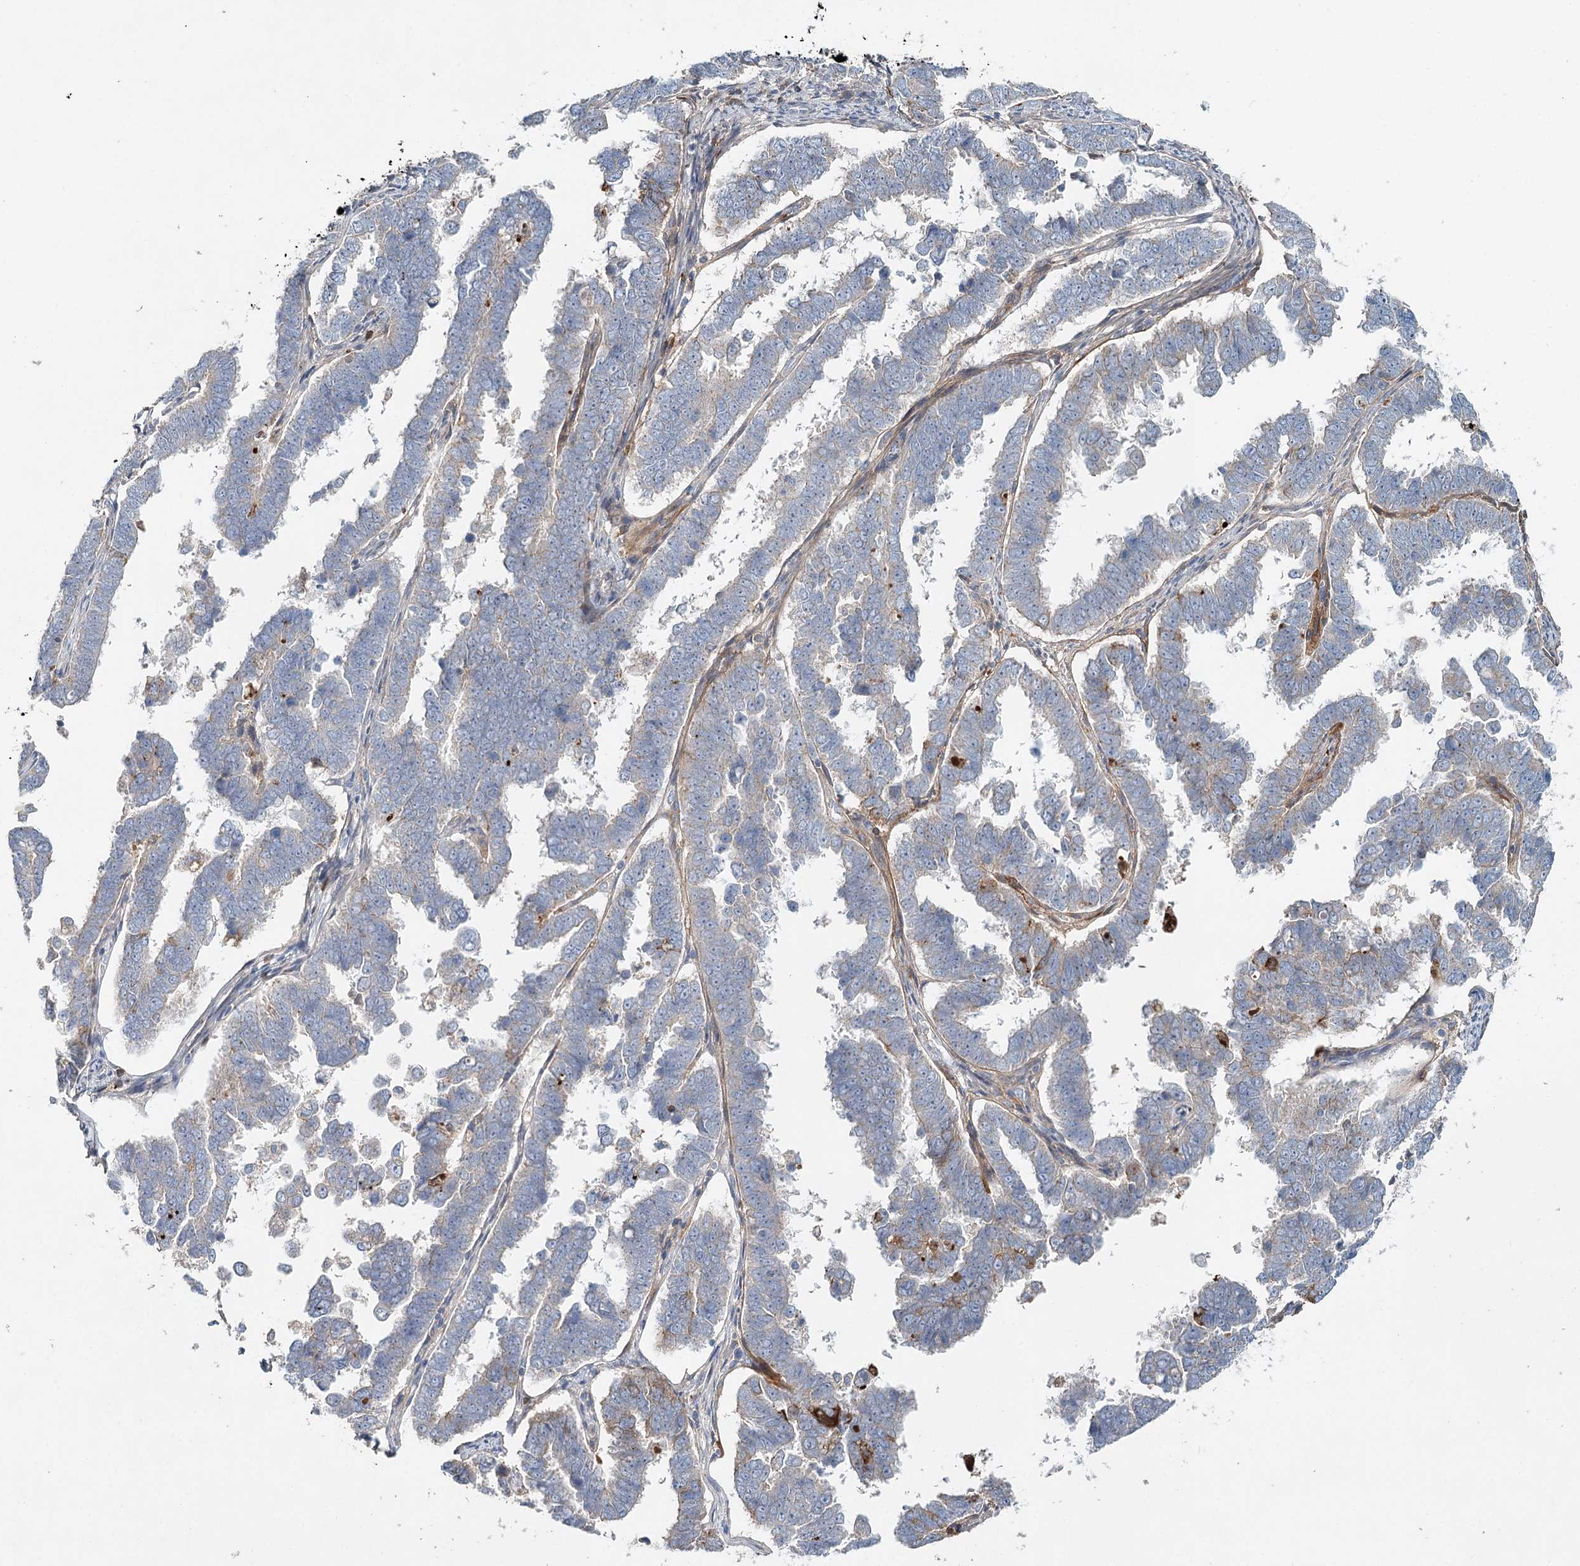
{"staining": {"intensity": "moderate", "quantity": "<25%", "location": "cytoplasmic/membranous"}, "tissue": "endometrial cancer", "cell_type": "Tumor cells", "image_type": "cancer", "snomed": [{"axis": "morphology", "description": "Adenocarcinoma, NOS"}, {"axis": "topography", "description": "Endometrium"}], "caption": "Protein analysis of endometrial cancer tissue demonstrates moderate cytoplasmic/membranous positivity in approximately <25% of tumor cells. The staining was performed using DAB, with brown indicating positive protein expression. Nuclei are stained blue with hematoxylin.", "gene": "ALKBH8", "patient": {"sex": "female", "age": 75}}